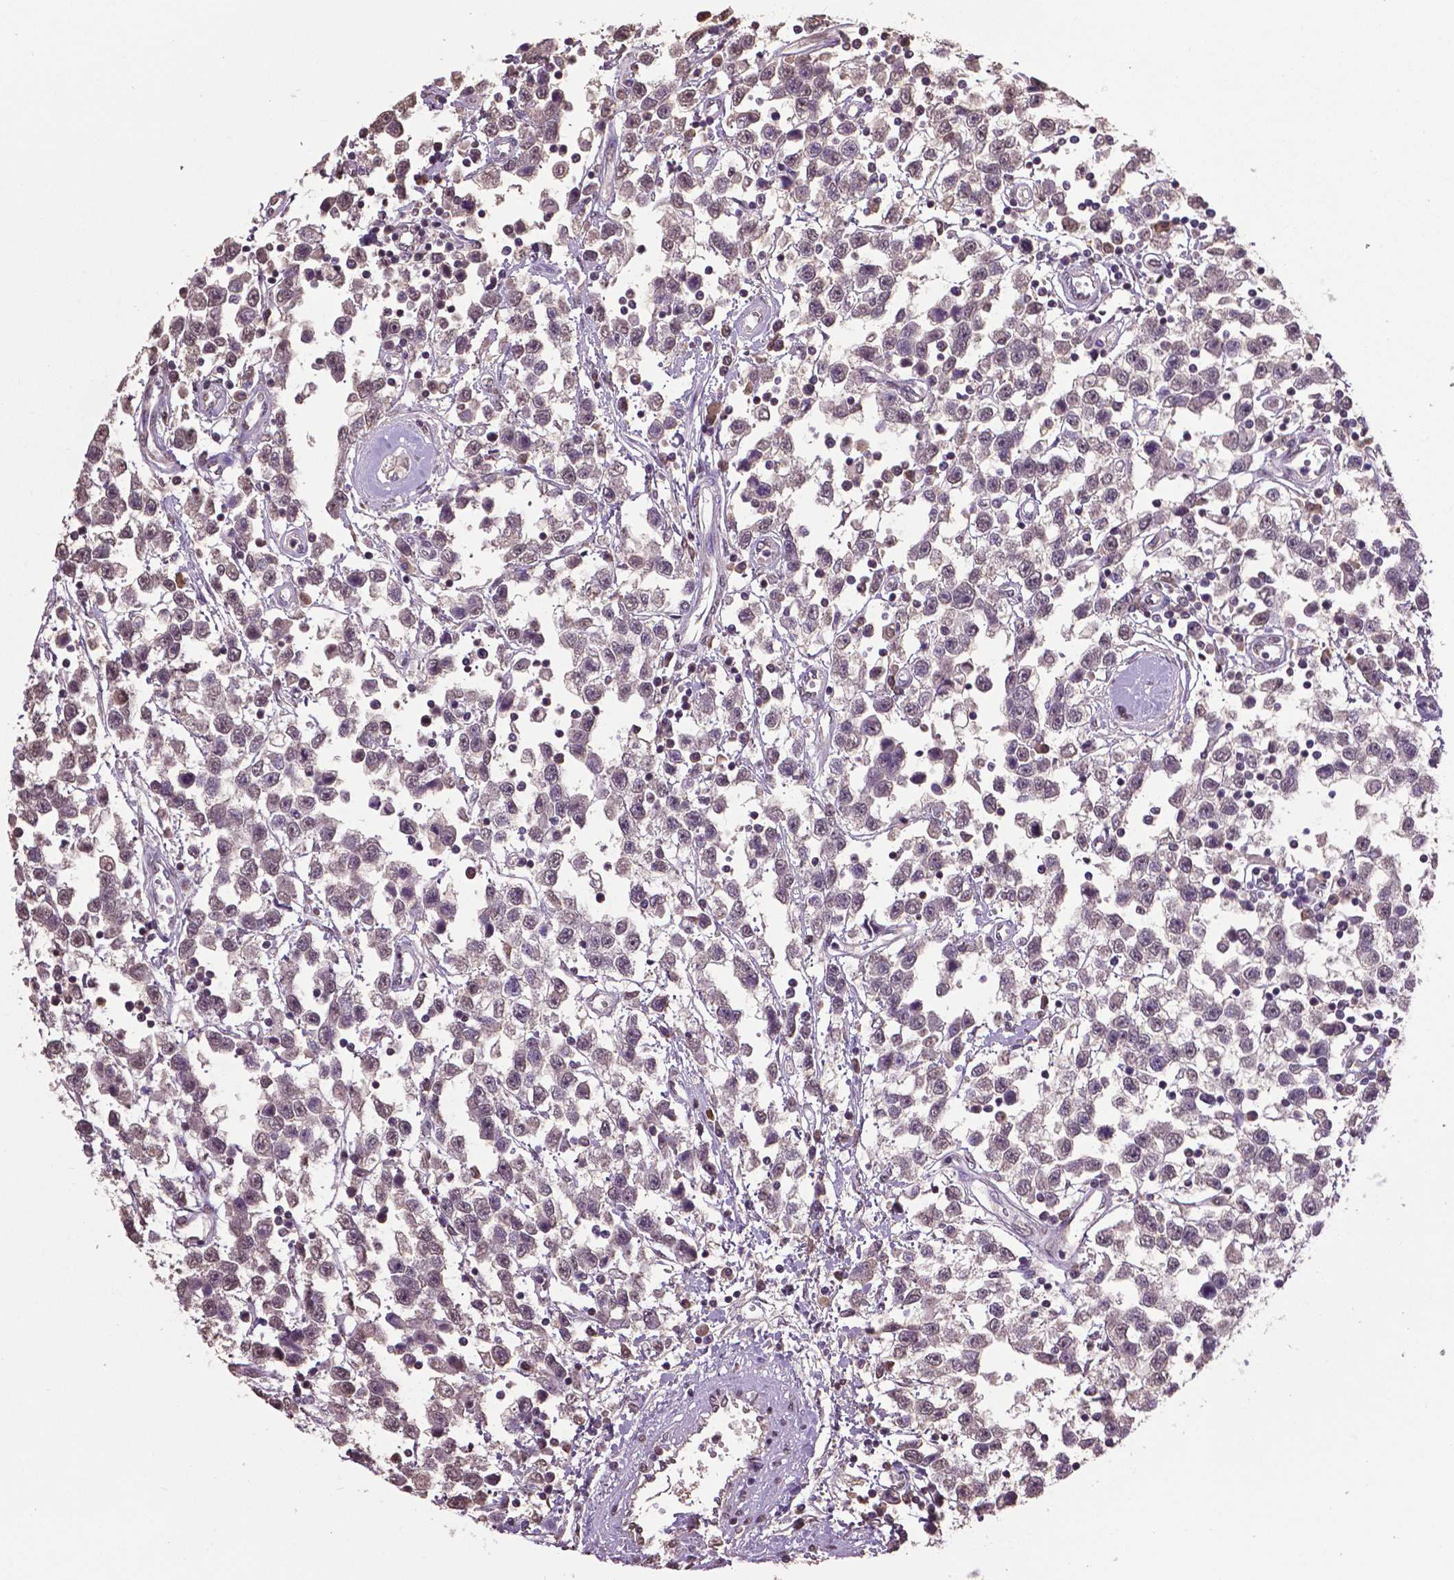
{"staining": {"intensity": "weak", "quantity": "25%-75%", "location": "nuclear"}, "tissue": "testis cancer", "cell_type": "Tumor cells", "image_type": "cancer", "snomed": [{"axis": "morphology", "description": "Seminoma, NOS"}, {"axis": "topography", "description": "Testis"}], "caption": "Tumor cells reveal low levels of weak nuclear staining in about 25%-75% of cells in testis cancer (seminoma). Ihc stains the protein in brown and the nuclei are stained blue.", "gene": "RUNX3", "patient": {"sex": "male", "age": 34}}